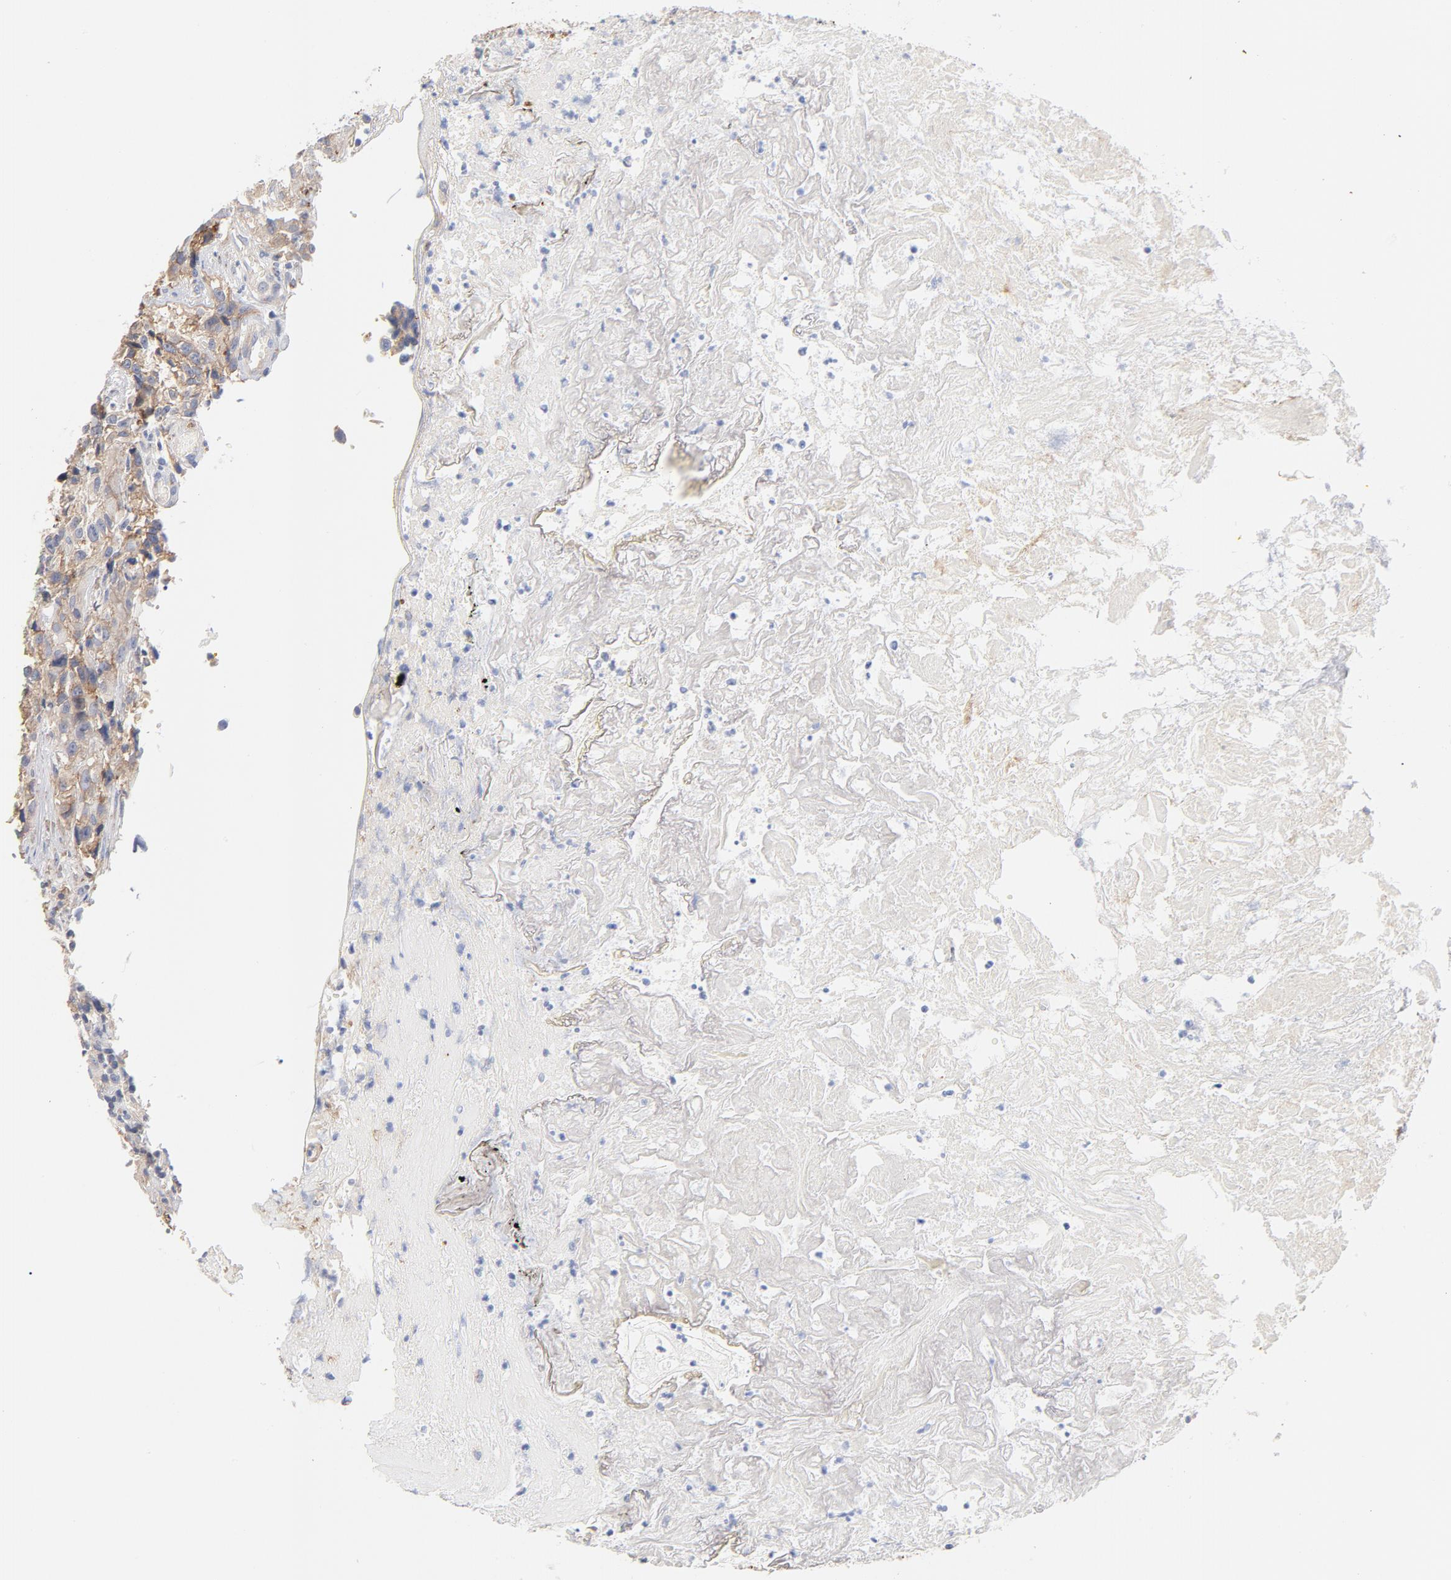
{"staining": {"intensity": "weak", "quantity": "25%-75%", "location": "cytoplasmic/membranous"}, "tissue": "urothelial cancer", "cell_type": "Tumor cells", "image_type": "cancer", "snomed": [{"axis": "morphology", "description": "Urothelial carcinoma, High grade"}, {"axis": "topography", "description": "Urinary bladder"}], "caption": "This is a photomicrograph of IHC staining of high-grade urothelial carcinoma, which shows weak staining in the cytoplasmic/membranous of tumor cells.", "gene": "SETD3", "patient": {"sex": "female", "age": 81}}